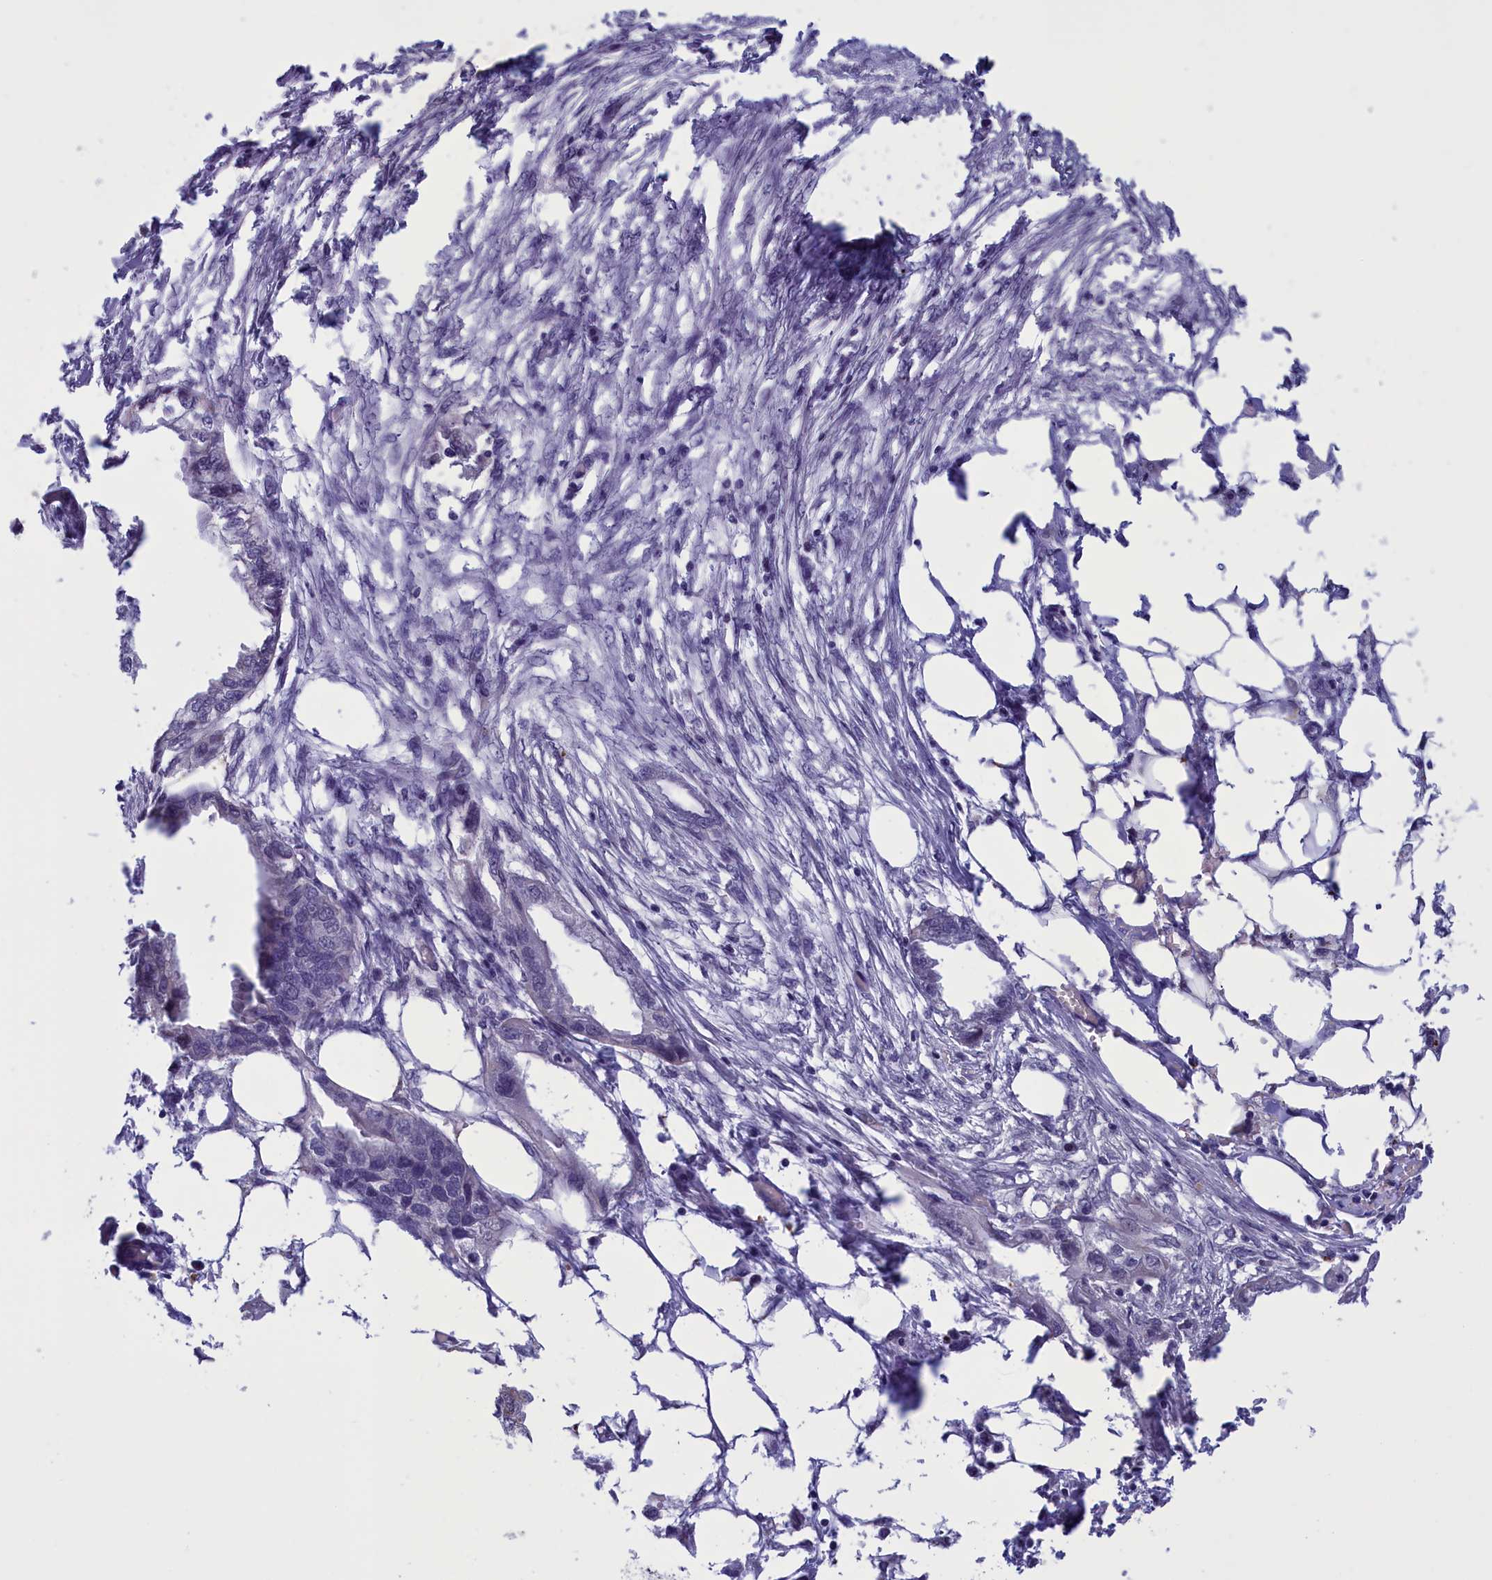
{"staining": {"intensity": "negative", "quantity": "none", "location": "none"}, "tissue": "endometrial cancer", "cell_type": "Tumor cells", "image_type": "cancer", "snomed": [{"axis": "morphology", "description": "Adenocarcinoma, NOS"}, {"axis": "morphology", "description": "Adenocarcinoma, metastatic, NOS"}, {"axis": "topography", "description": "Adipose tissue"}, {"axis": "topography", "description": "Endometrium"}], "caption": "Tumor cells show no significant expression in metastatic adenocarcinoma (endometrial).", "gene": "PARS2", "patient": {"sex": "female", "age": 67}}